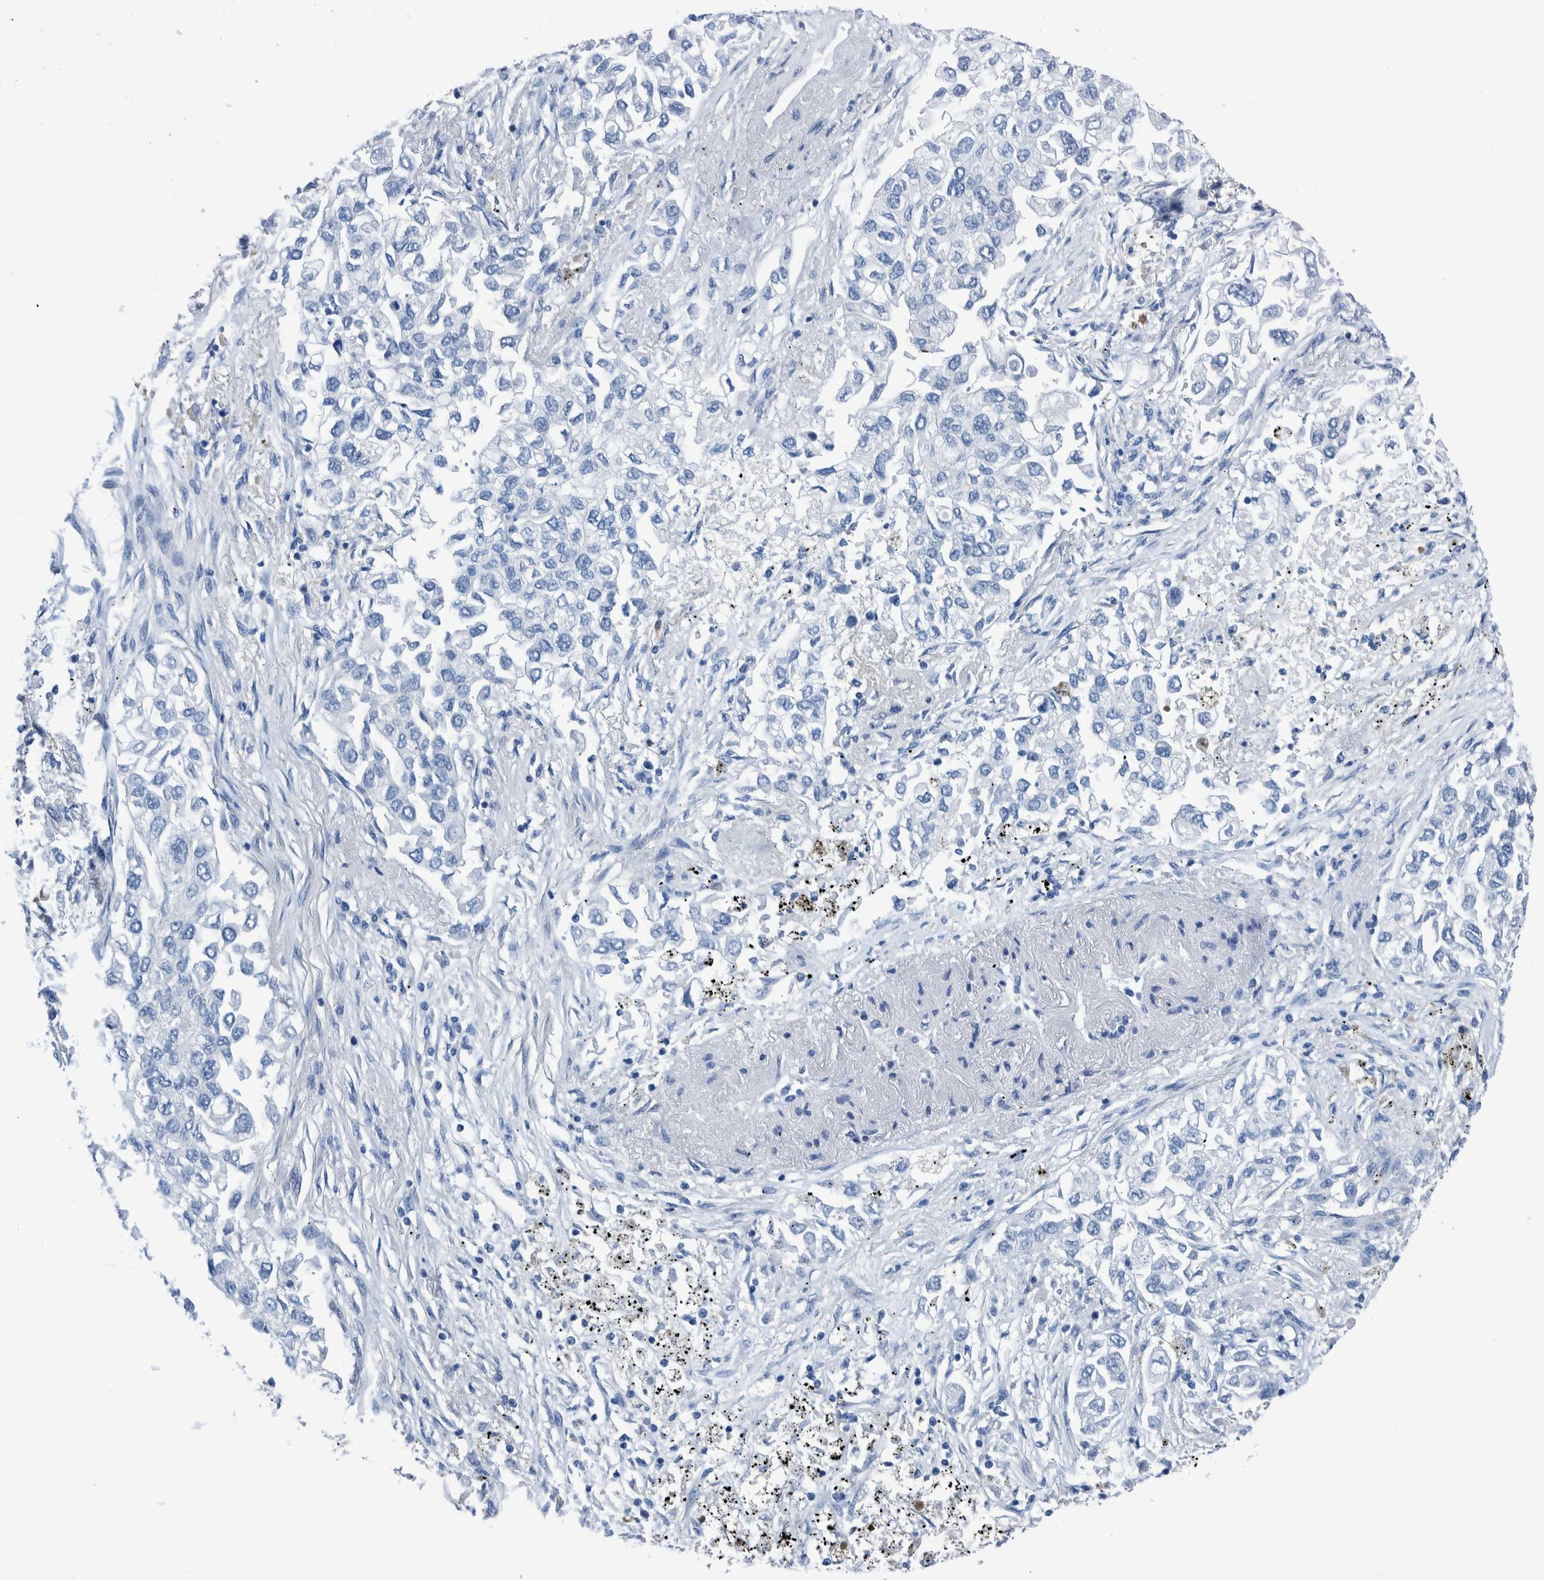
{"staining": {"intensity": "negative", "quantity": "none", "location": "none"}, "tissue": "lung cancer", "cell_type": "Tumor cells", "image_type": "cancer", "snomed": [{"axis": "morphology", "description": "Inflammation, NOS"}, {"axis": "morphology", "description": "Adenocarcinoma, NOS"}, {"axis": "topography", "description": "Lung"}], "caption": "Immunohistochemistry (IHC) histopathology image of neoplastic tissue: lung cancer (adenocarcinoma) stained with DAB exhibits no significant protein staining in tumor cells.", "gene": "IDO1", "patient": {"sex": "male", "age": 63}}